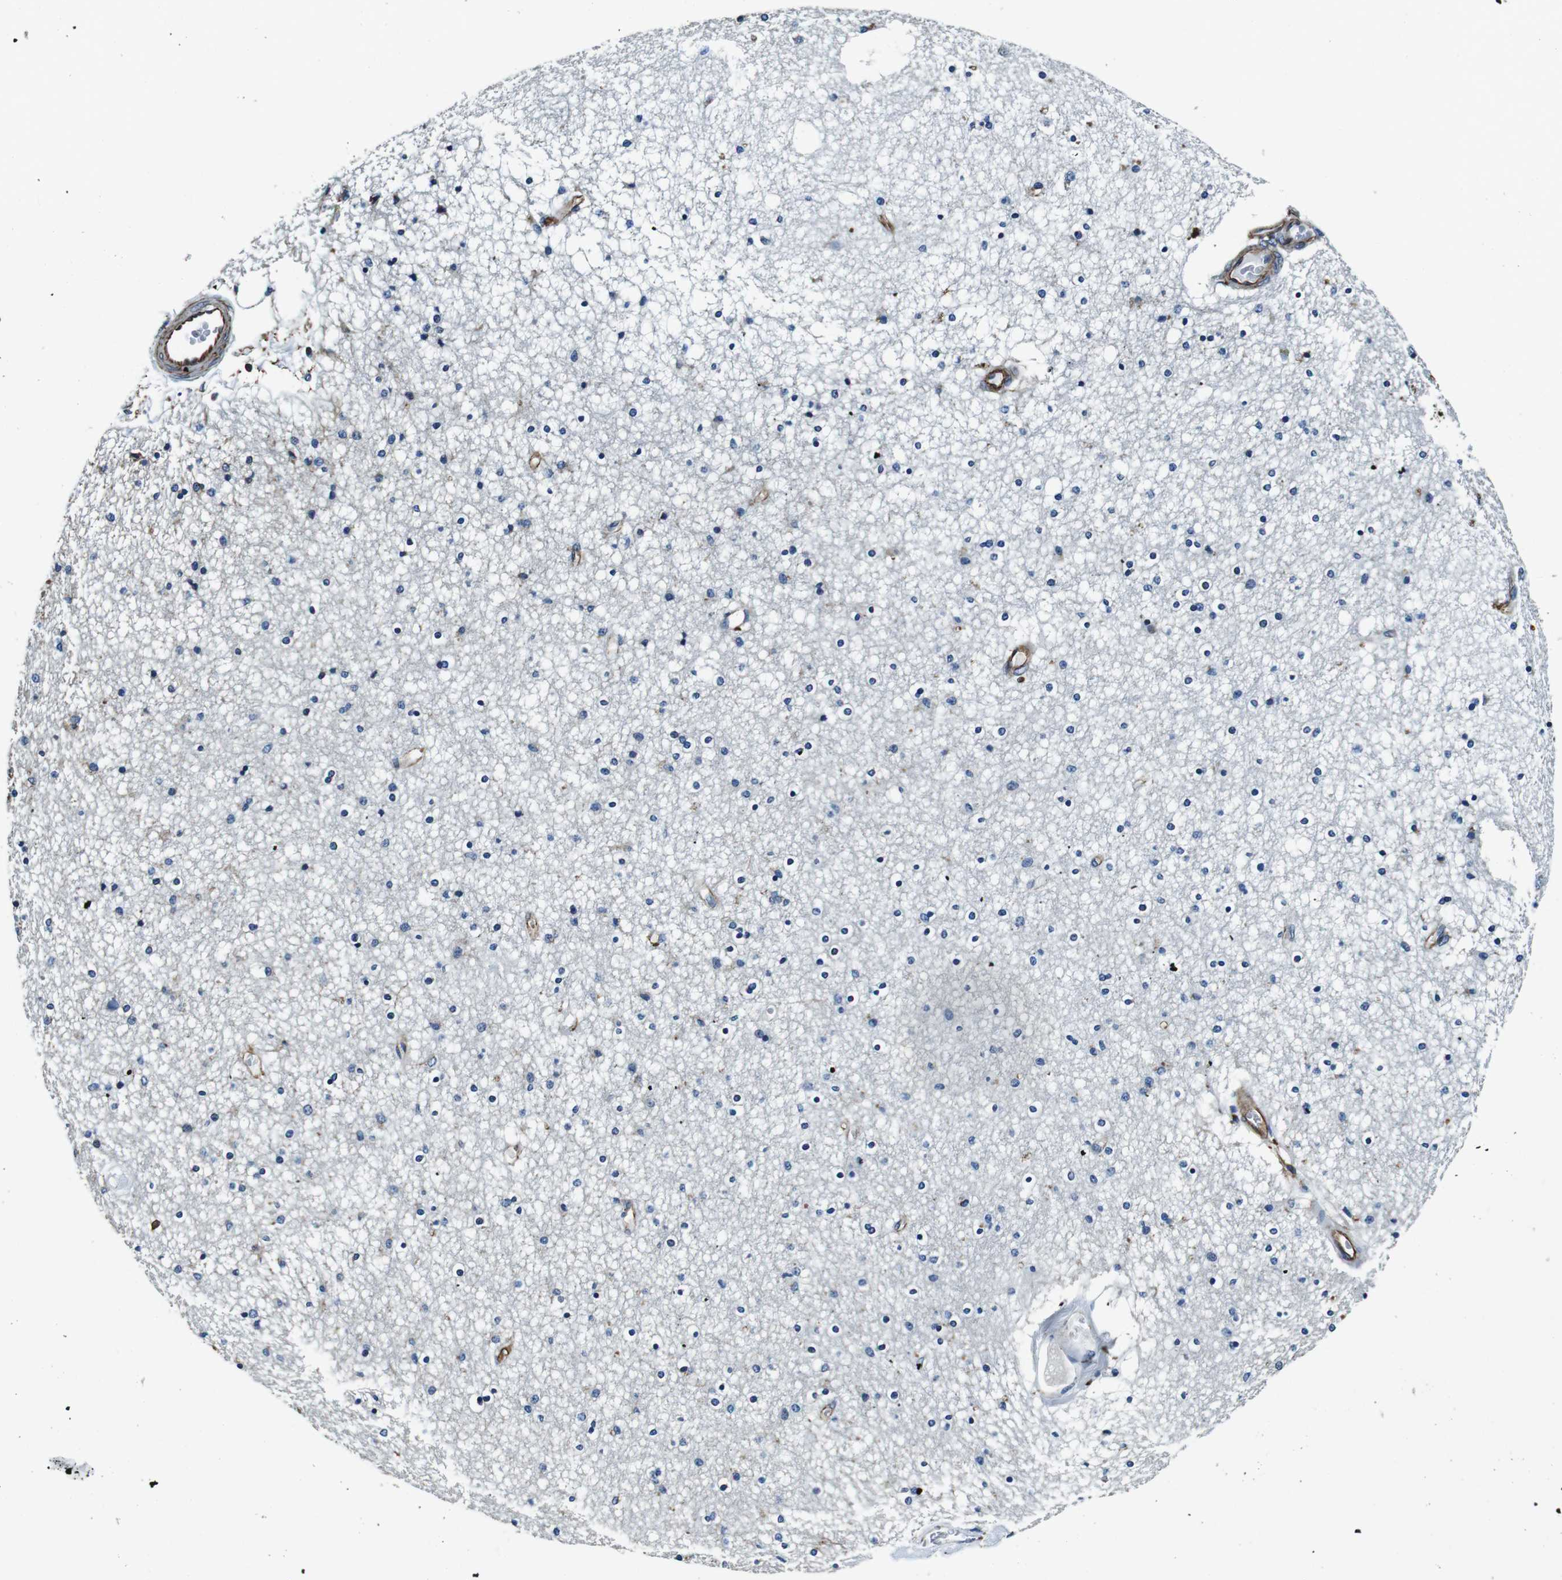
{"staining": {"intensity": "negative", "quantity": "none", "location": "none"}, "tissue": "caudate", "cell_type": "Glial cells", "image_type": "normal", "snomed": [{"axis": "morphology", "description": "Normal tissue, NOS"}, {"axis": "topography", "description": "Lateral ventricle wall"}], "caption": "The histopathology image reveals no significant staining in glial cells of caudate.", "gene": "GJE1", "patient": {"sex": "female", "age": 54}}